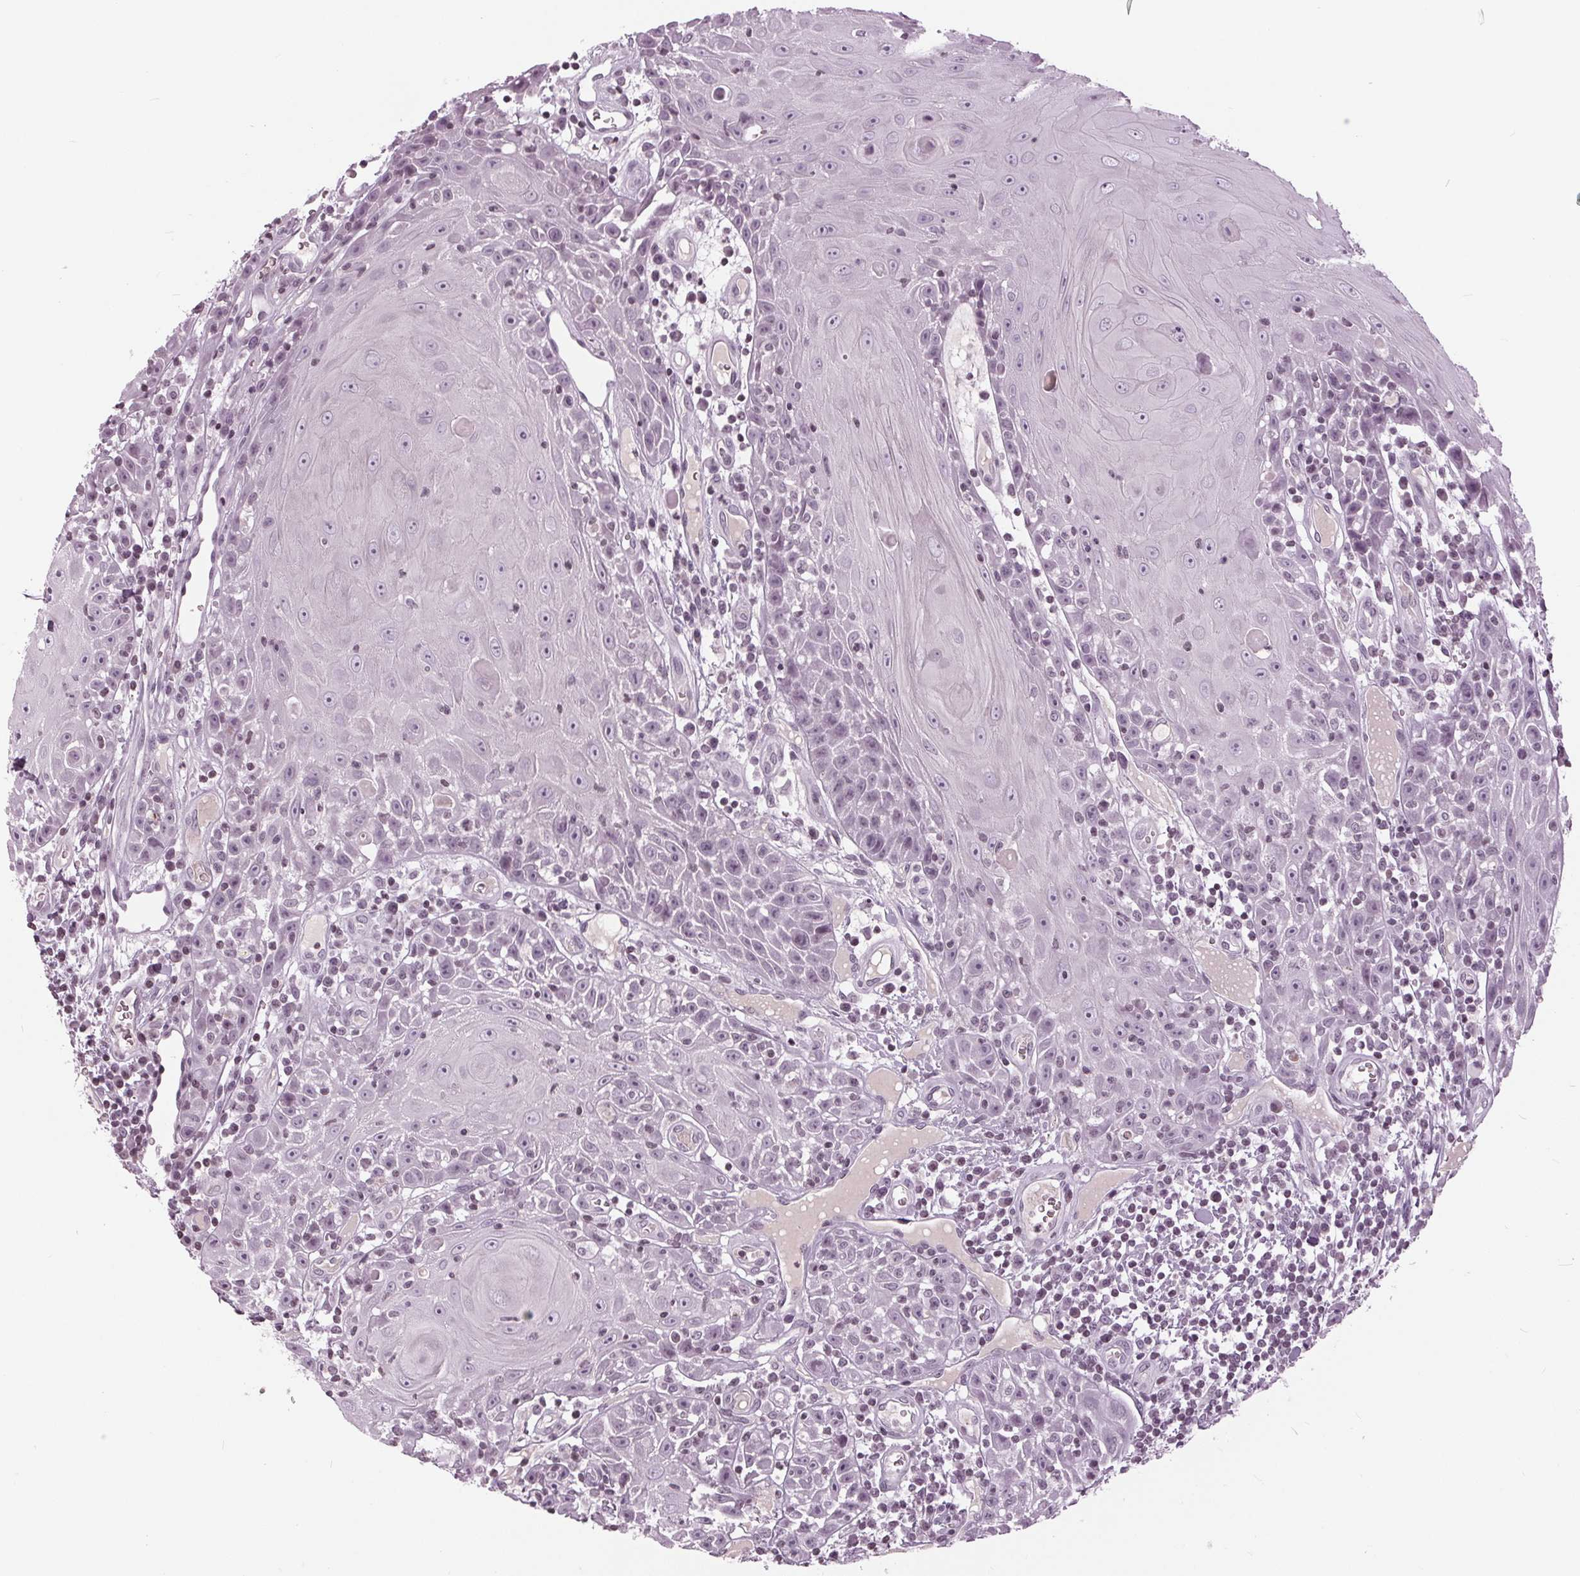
{"staining": {"intensity": "weak", "quantity": "<25%", "location": "nuclear"}, "tissue": "head and neck cancer", "cell_type": "Tumor cells", "image_type": "cancer", "snomed": [{"axis": "morphology", "description": "Squamous cell carcinoma, NOS"}, {"axis": "topography", "description": "Head-Neck"}], "caption": "Protein analysis of head and neck cancer (squamous cell carcinoma) shows no significant expression in tumor cells. (DAB (3,3'-diaminobenzidine) immunohistochemistry with hematoxylin counter stain).", "gene": "SLC9A4", "patient": {"sex": "male", "age": 52}}